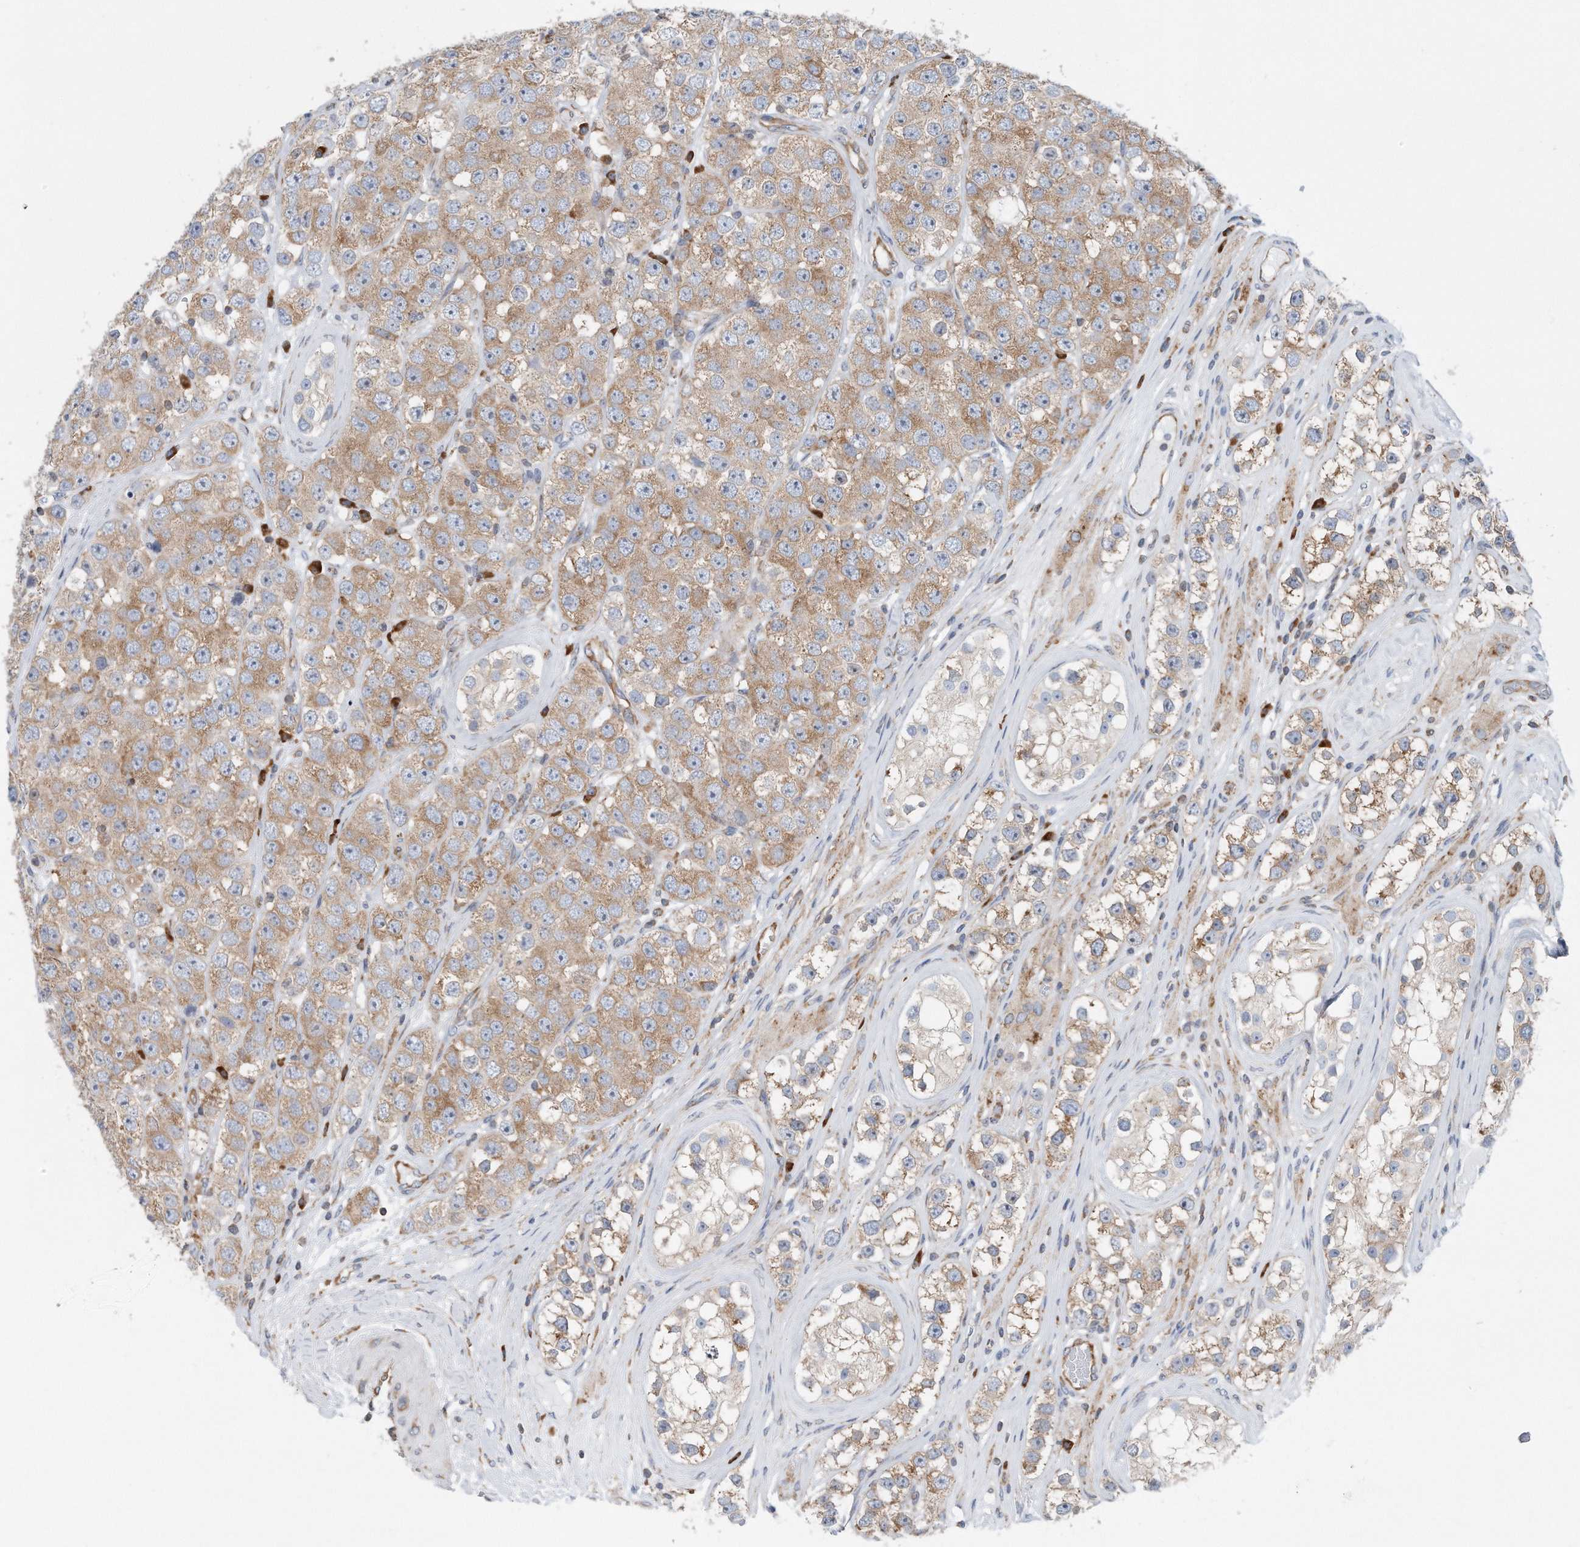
{"staining": {"intensity": "moderate", "quantity": ">75%", "location": "cytoplasmic/membranous"}, "tissue": "testis cancer", "cell_type": "Tumor cells", "image_type": "cancer", "snomed": [{"axis": "morphology", "description": "Seminoma, NOS"}, {"axis": "topography", "description": "Testis"}], "caption": "Testis cancer (seminoma) was stained to show a protein in brown. There is medium levels of moderate cytoplasmic/membranous expression in approximately >75% of tumor cells. (DAB IHC, brown staining for protein, blue staining for nuclei).", "gene": "RPL26L1", "patient": {"sex": "male", "age": 28}}